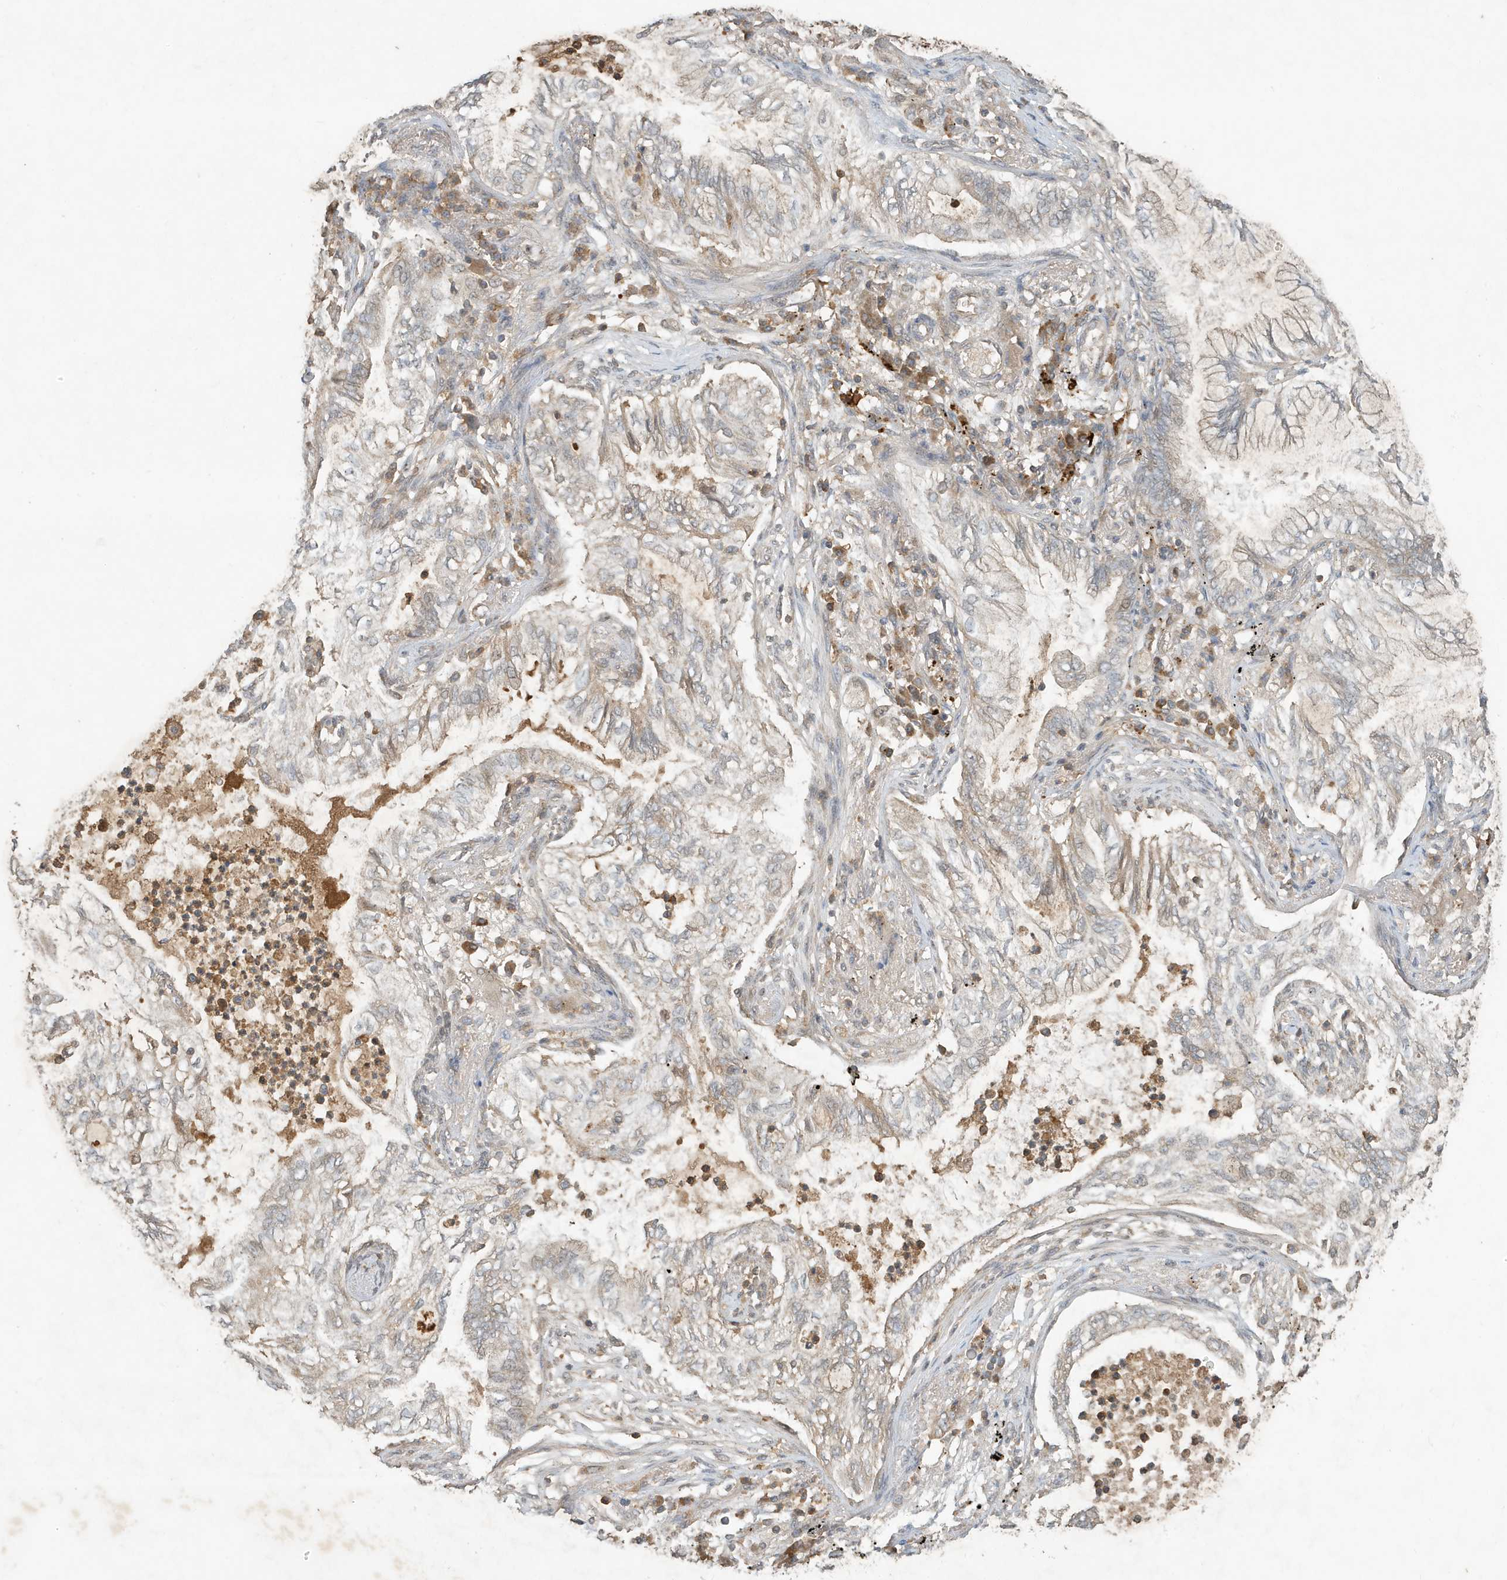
{"staining": {"intensity": "weak", "quantity": "<25%", "location": "cytoplasmic/membranous"}, "tissue": "lung cancer", "cell_type": "Tumor cells", "image_type": "cancer", "snomed": [{"axis": "morphology", "description": "Normal tissue, NOS"}, {"axis": "morphology", "description": "Adenocarcinoma, NOS"}, {"axis": "topography", "description": "Bronchus"}, {"axis": "topography", "description": "Lung"}], "caption": "Immunohistochemical staining of human lung cancer (adenocarcinoma) demonstrates no significant positivity in tumor cells.", "gene": "ABCB9", "patient": {"sex": "female", "age": 70}}